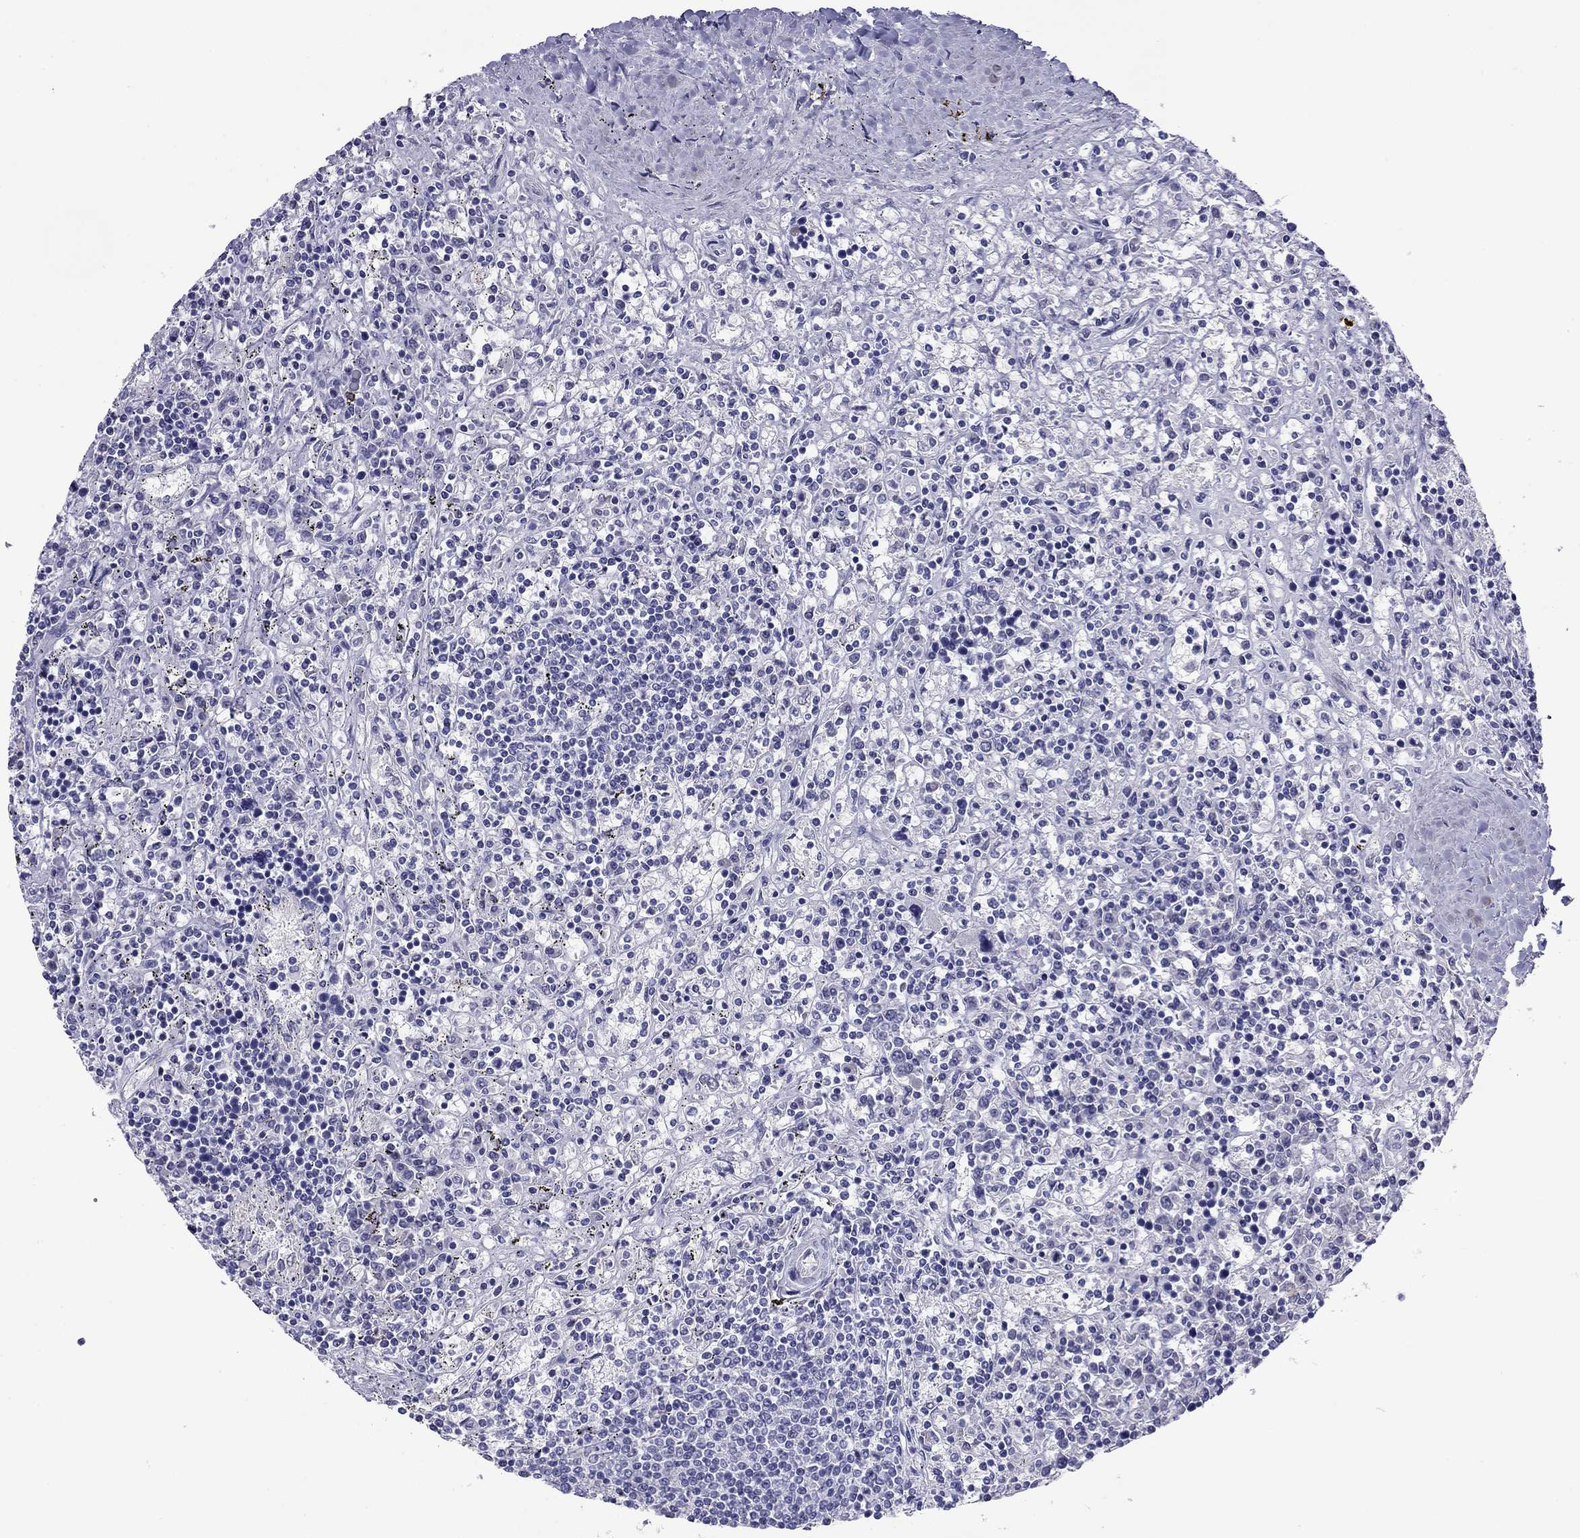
{"staining": {"intensity": "negative", "quantity": "none", "location": "none"}, "tissue": "lymphoma", "cell_type": "Tumor cells", "image_type": "cancer", "snomed": [{"axis": "morphology", "description": "Malignant lymphoma, non-Hodgkin's type, Low grade"}, {"axis": "topography", "description": "Spleen"}], "caption": "The micrograph displays no staining of tumor cells in lymphoma. (Immunohistochemistry, brightfield microscopy, high magnification).", "gene": "CMYA5", "patient": {"sex": "male", "age": 62}}